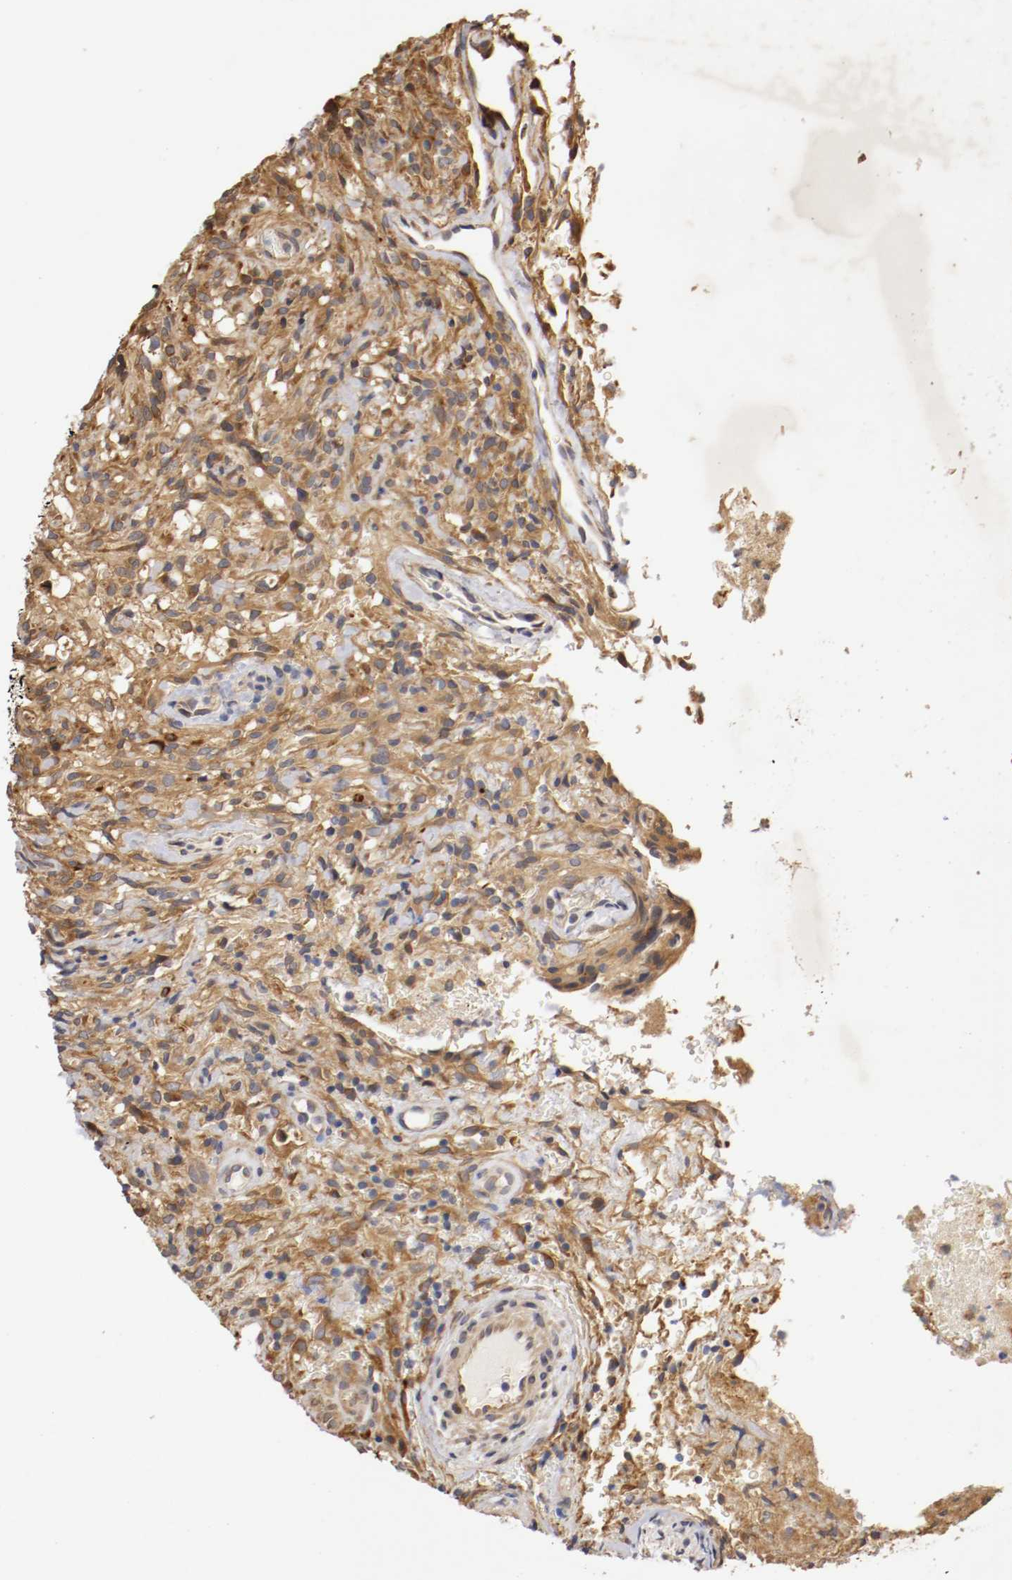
{"staining": {"intensity": "moderate", "quantity": ">75%", "location": "cytoplasmic/membranous"}, "tissue": "glioma", "cell_type": "Tumor cells", "image_type": "cancer", "snomed": [{"axis": "morphology", "description": "Normal tissue, NOS"}, {"axis": "morphology", "description": "Glioma, malignant, High grade"}, {"axis": "topography", "description": "Cerebral cortex"}], "caption": "This image displays immunohistochemistry staining of human glioma, with medium moderate cytoplasmic/membranous positivity in about >75% of tumor cells.", "gene": "VEZT", "patient": {"sex": "male", "age": 75}}